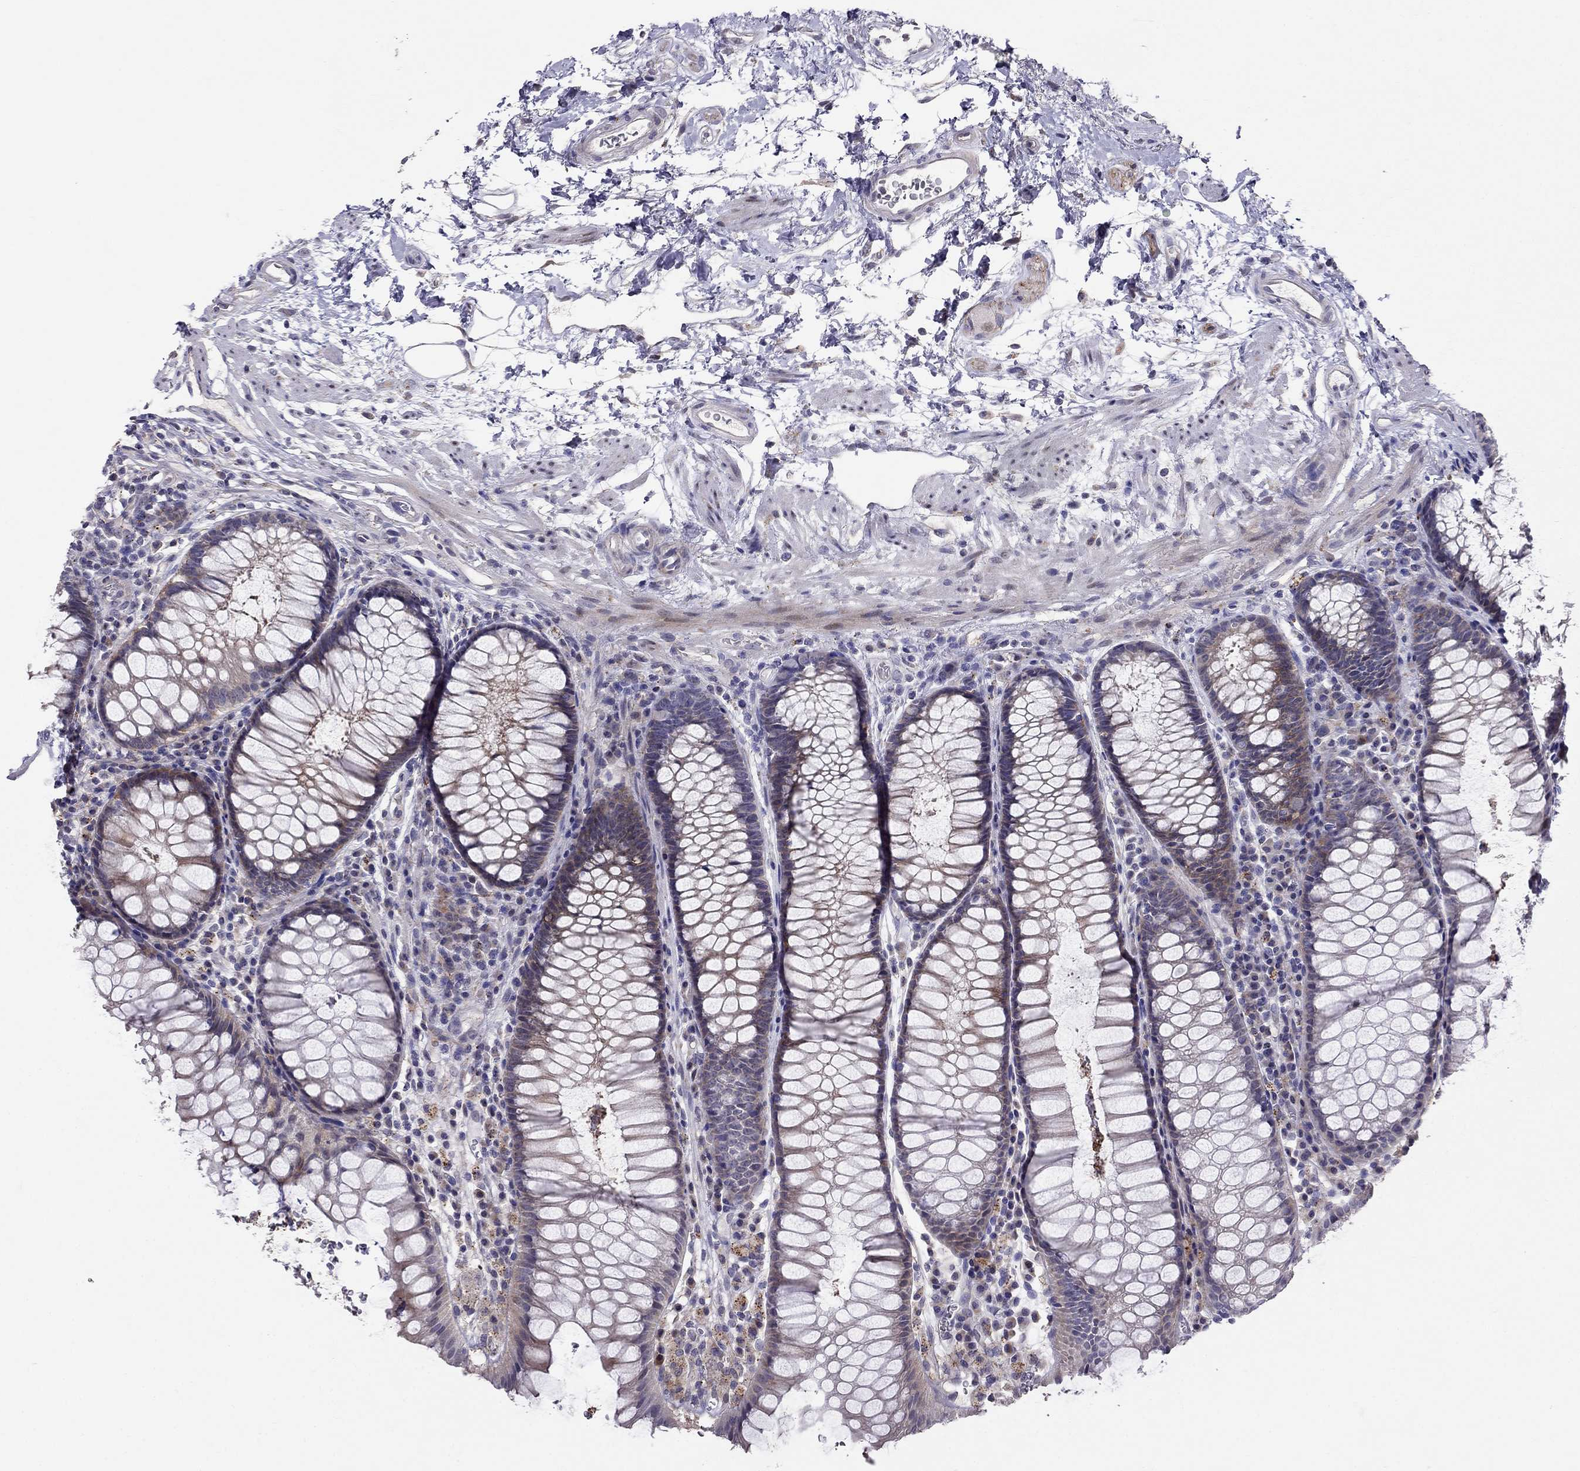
{"staining": {"intensity": "moderate", "quantity": "<25%", "location": "cytoplasmic/membranous"}, "tissue": "rectum", "cell_type": "Glandular cells", "image_type": "normal", "snomed": [{"axis": "morphology", "description": "Normal tissue, NOS"}, {"axis": "topography", "description": "Rectum"}], "caption": "The image shows a brown stain indicating the presence of a protein in the cytoplasmic/membranous of glandular cells in rectum. (Brightfield microscopy of DAB IHC at high magnification).", "gene": "MAGEB4", "patient": {"sex": "female", "age": 68}}